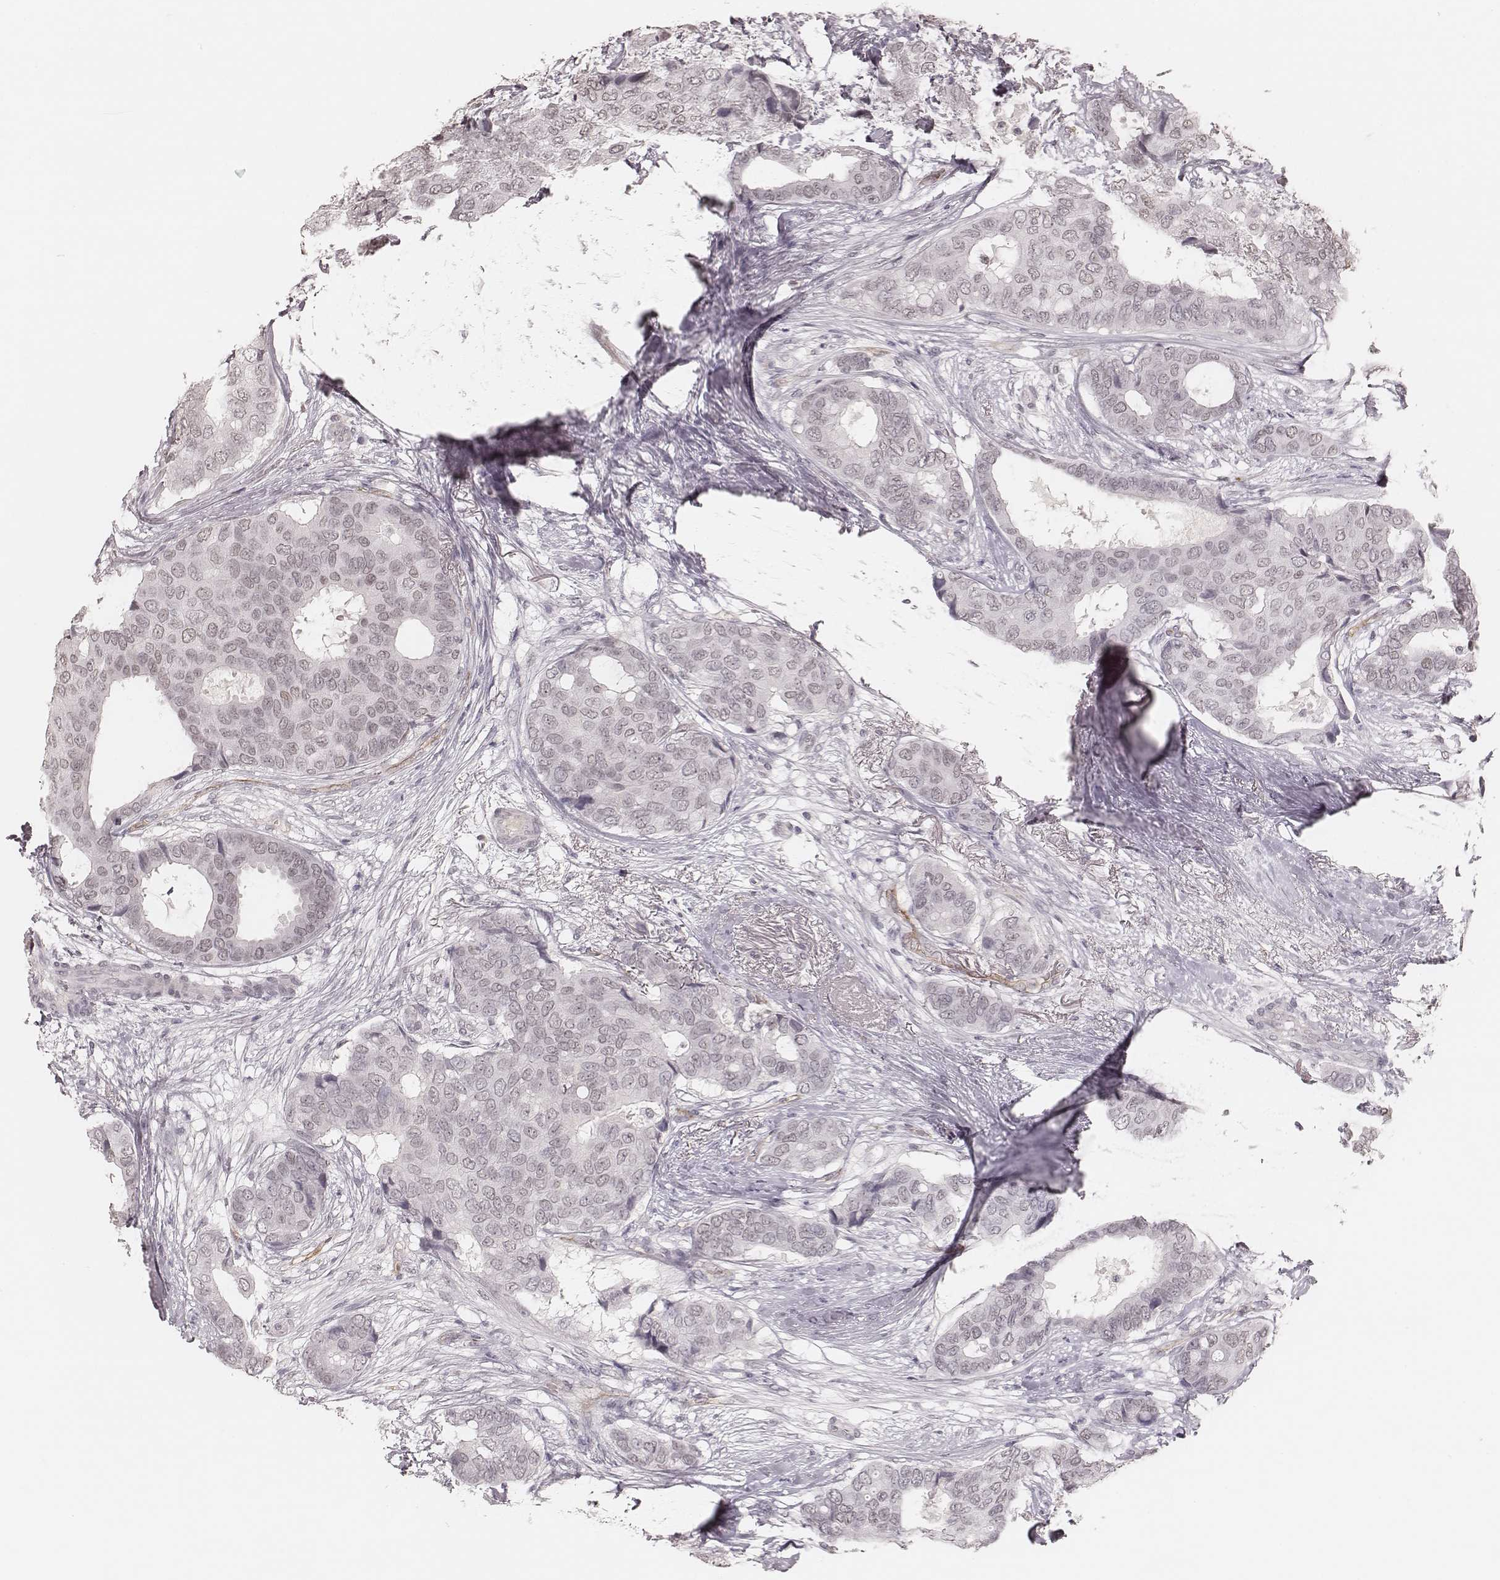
{"staining": {"intensity": "weak", "quantity": "<25%", "location": "nuclear"}, "tissue": "breast cancer", "cell_type": "Tumor cells", "image_type": "cancer", "snomed": [{"axis": "morphology", "description": "Duct carcinoma"}, {"axis": "topography", "description": "Breast"}], "caption": "This is a micrograph of immunohistochemistry staining of breast cancer (infiltrating ductal carcinoma), which shows no positivity in tumor cells.", "gene": "KITLG", "patient": {"sex": "female", "age": 75}}